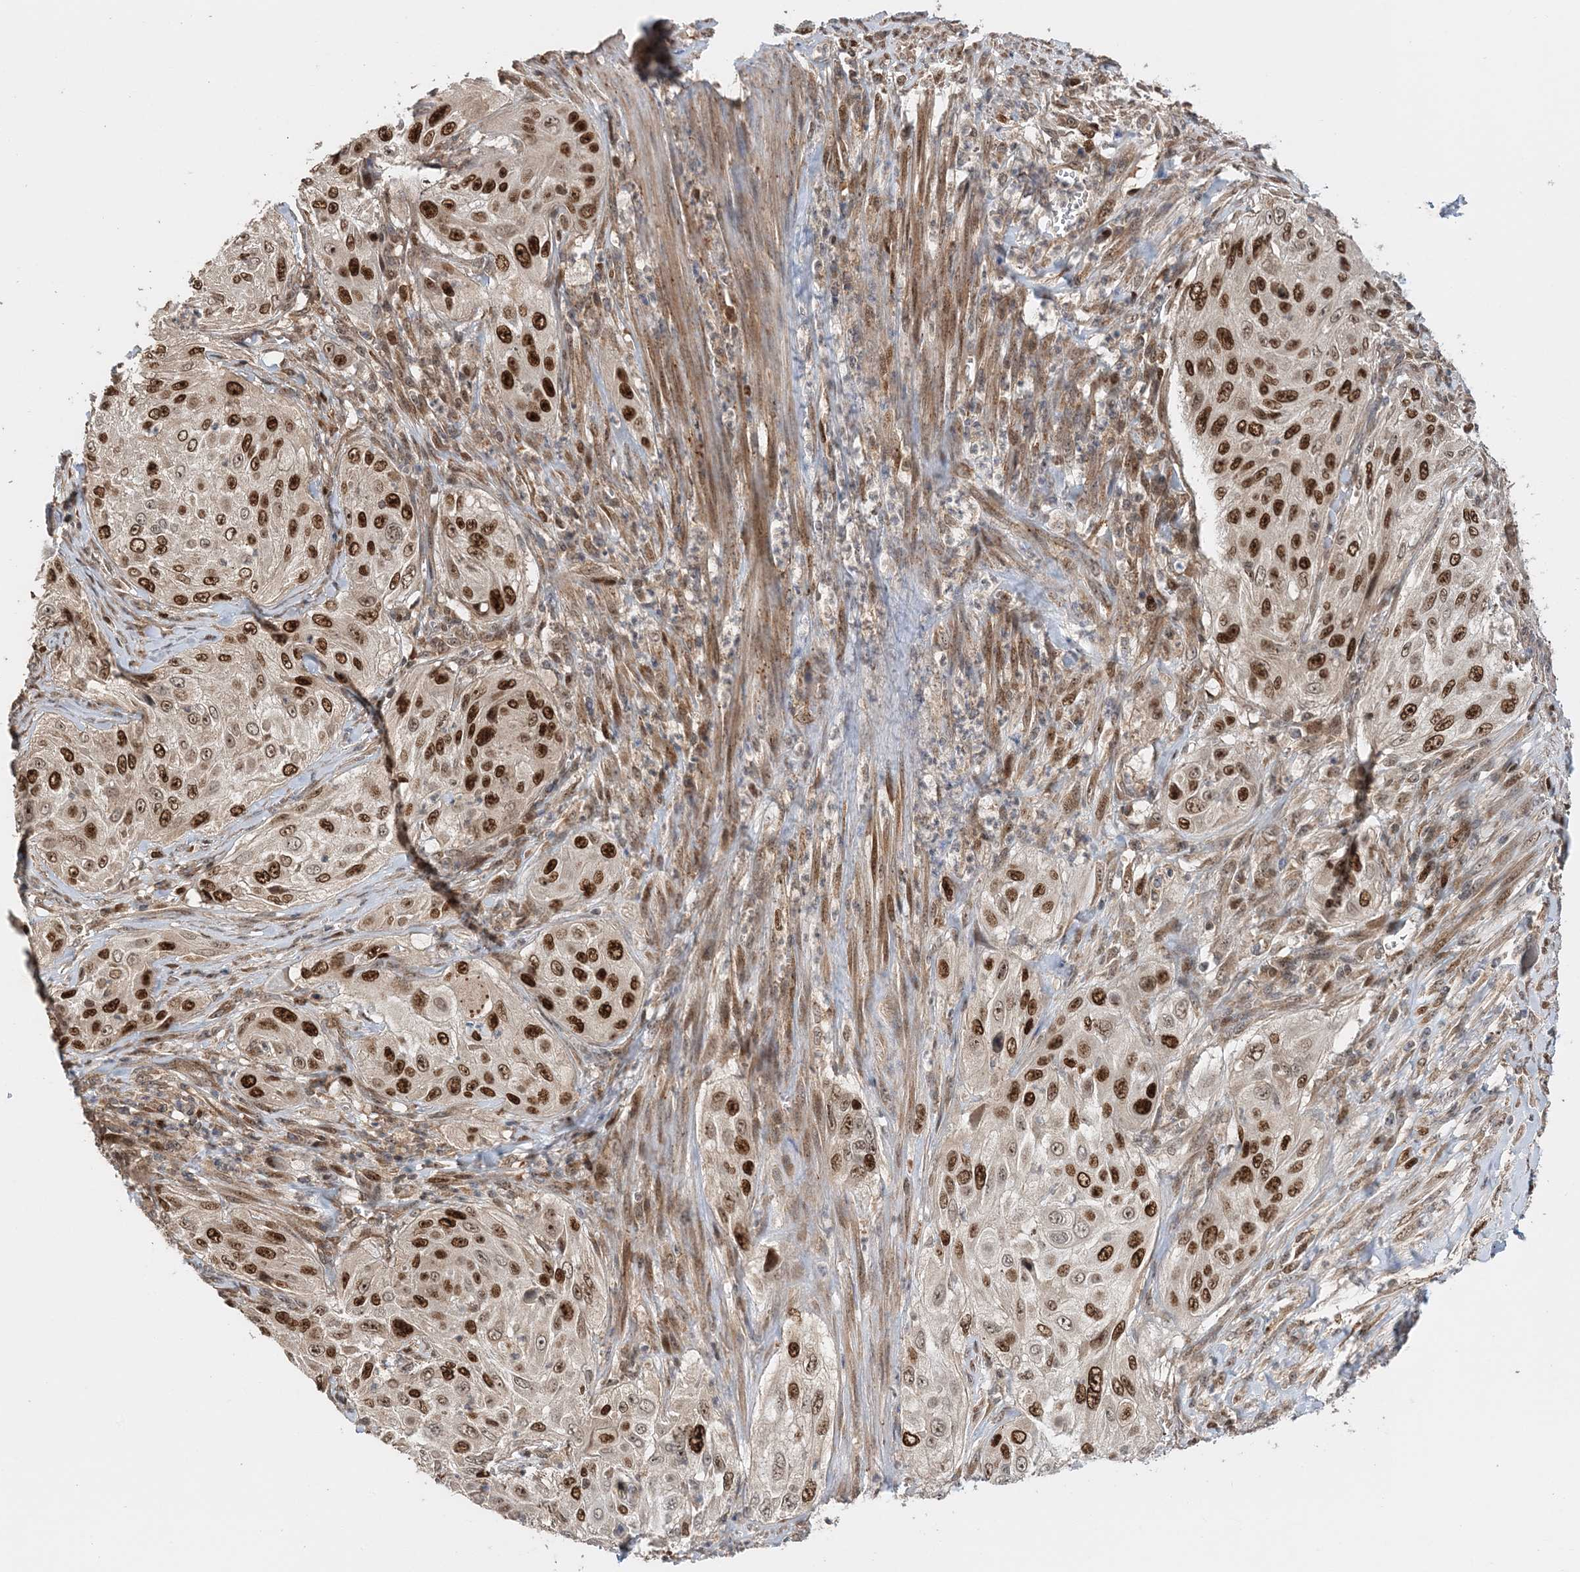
{"staining": {"intensity": "strong", "quantity": ">75%", "location": "nuclear"}, "tissue": "cervical cancer", "cell_type": "Tumor cells", "image_type": "cancer", "snomed": [{"axis": "morphology", "description": "Squamous cell carcinoma, NOS"}, {"axis": "topography", "description": "Cervix"}], "caption": "IHC (DAB) staining of squamous cell carcinoma (cervical) demonstrates strong nuclear protein expression in approximately >75% of tumor cells.", "gene": "KIF4A", "patient": {"sex": "female", "age": 42}}